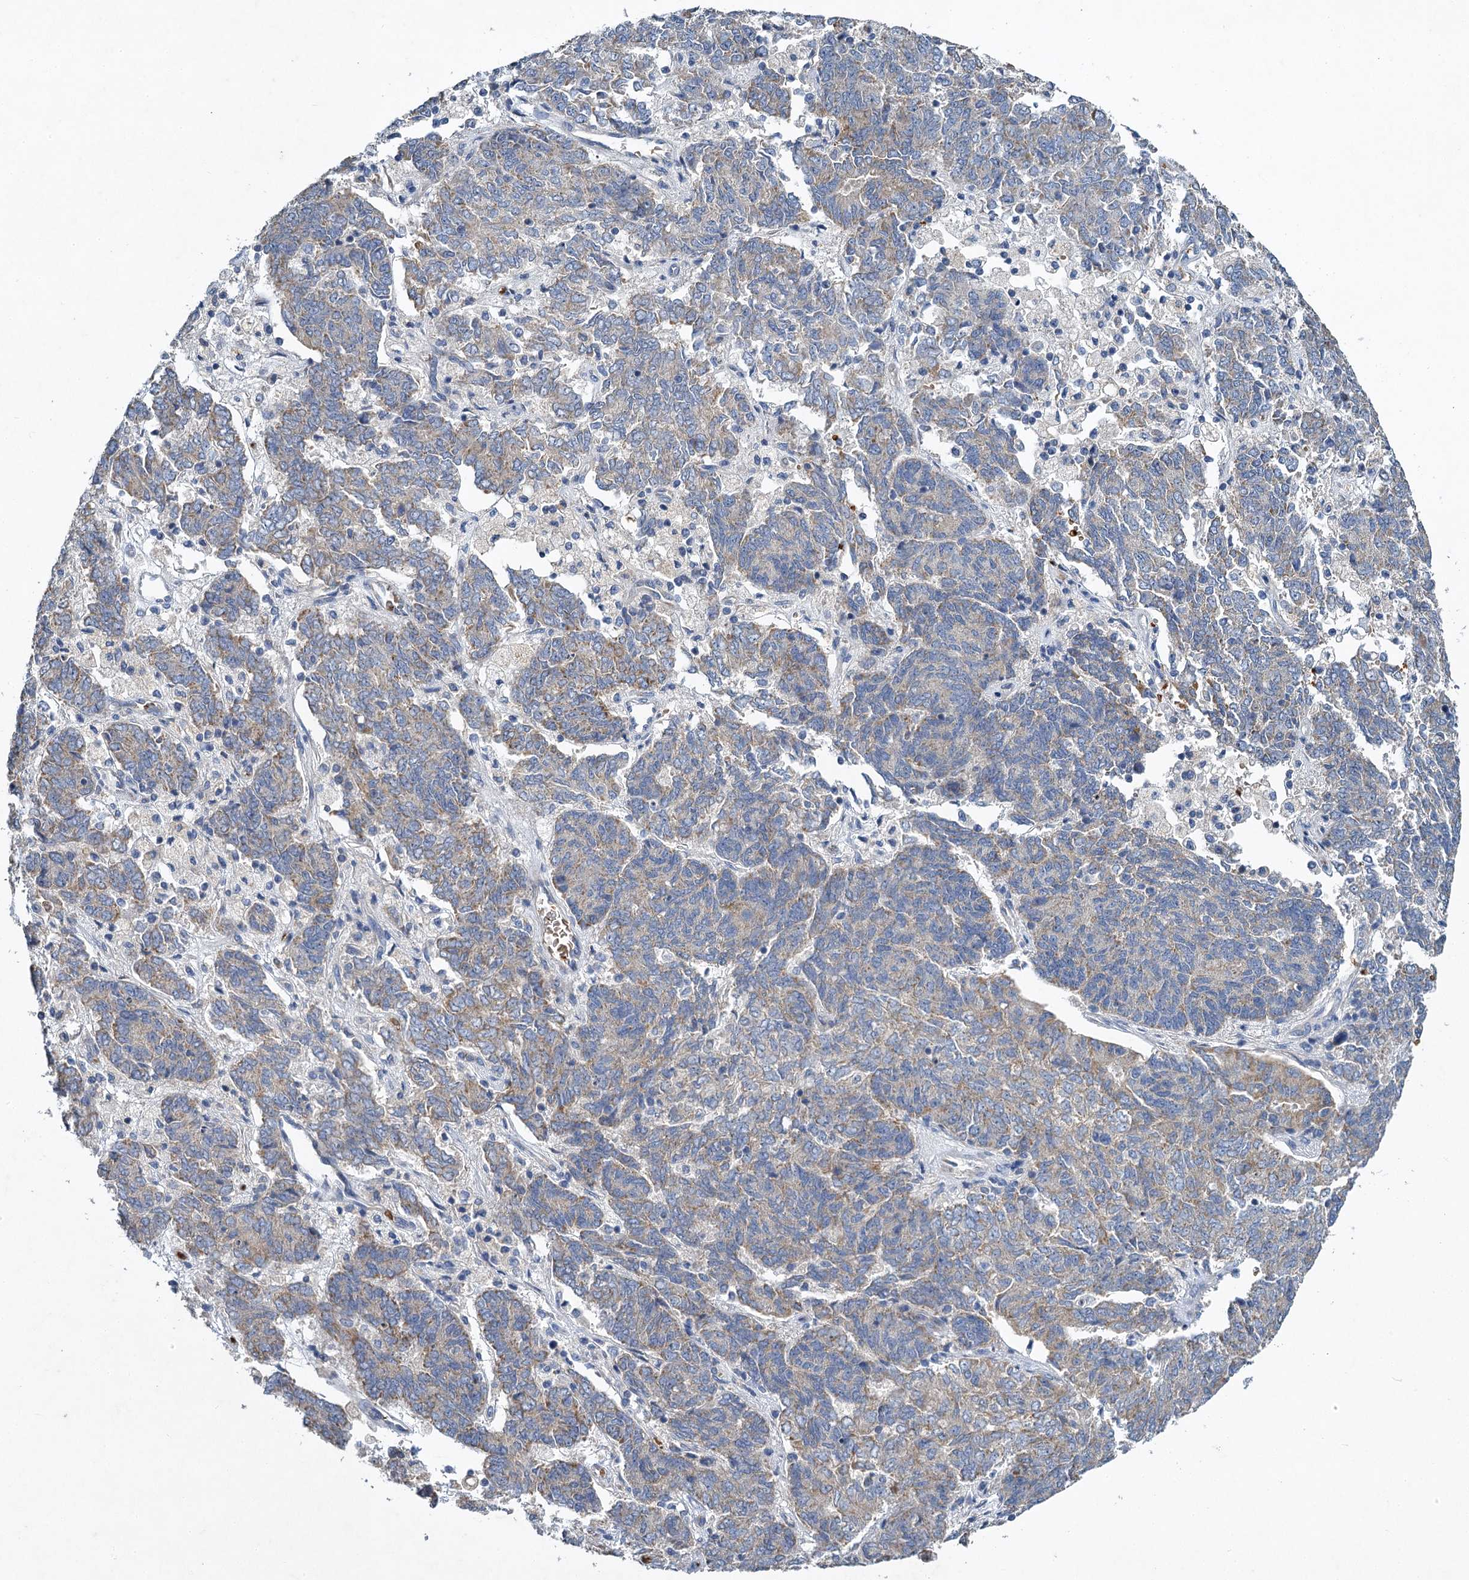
{"staining": {"intensity": "moderate", "quantity": "<25%", "location": "cytoplasmic/membranous"}, "tissue": "endometrial cancer", "cell_type": "Tumor cells", "image_type": "cancer", "snomed": [{"axis": "morphology", "description": "Adenocarcinoma, NOS"}, {"axis": "topography", "description": "Endometrium"}], "caption": "This micrograph exhibits immunohistochemistry staining of adenocarcinoma (endometrial), with low moderate cytoplasmic/membranous expression in about <25% of tumor cells.", "gene": "BCS1L", "patient": {"sex": "female", "age": 80}}